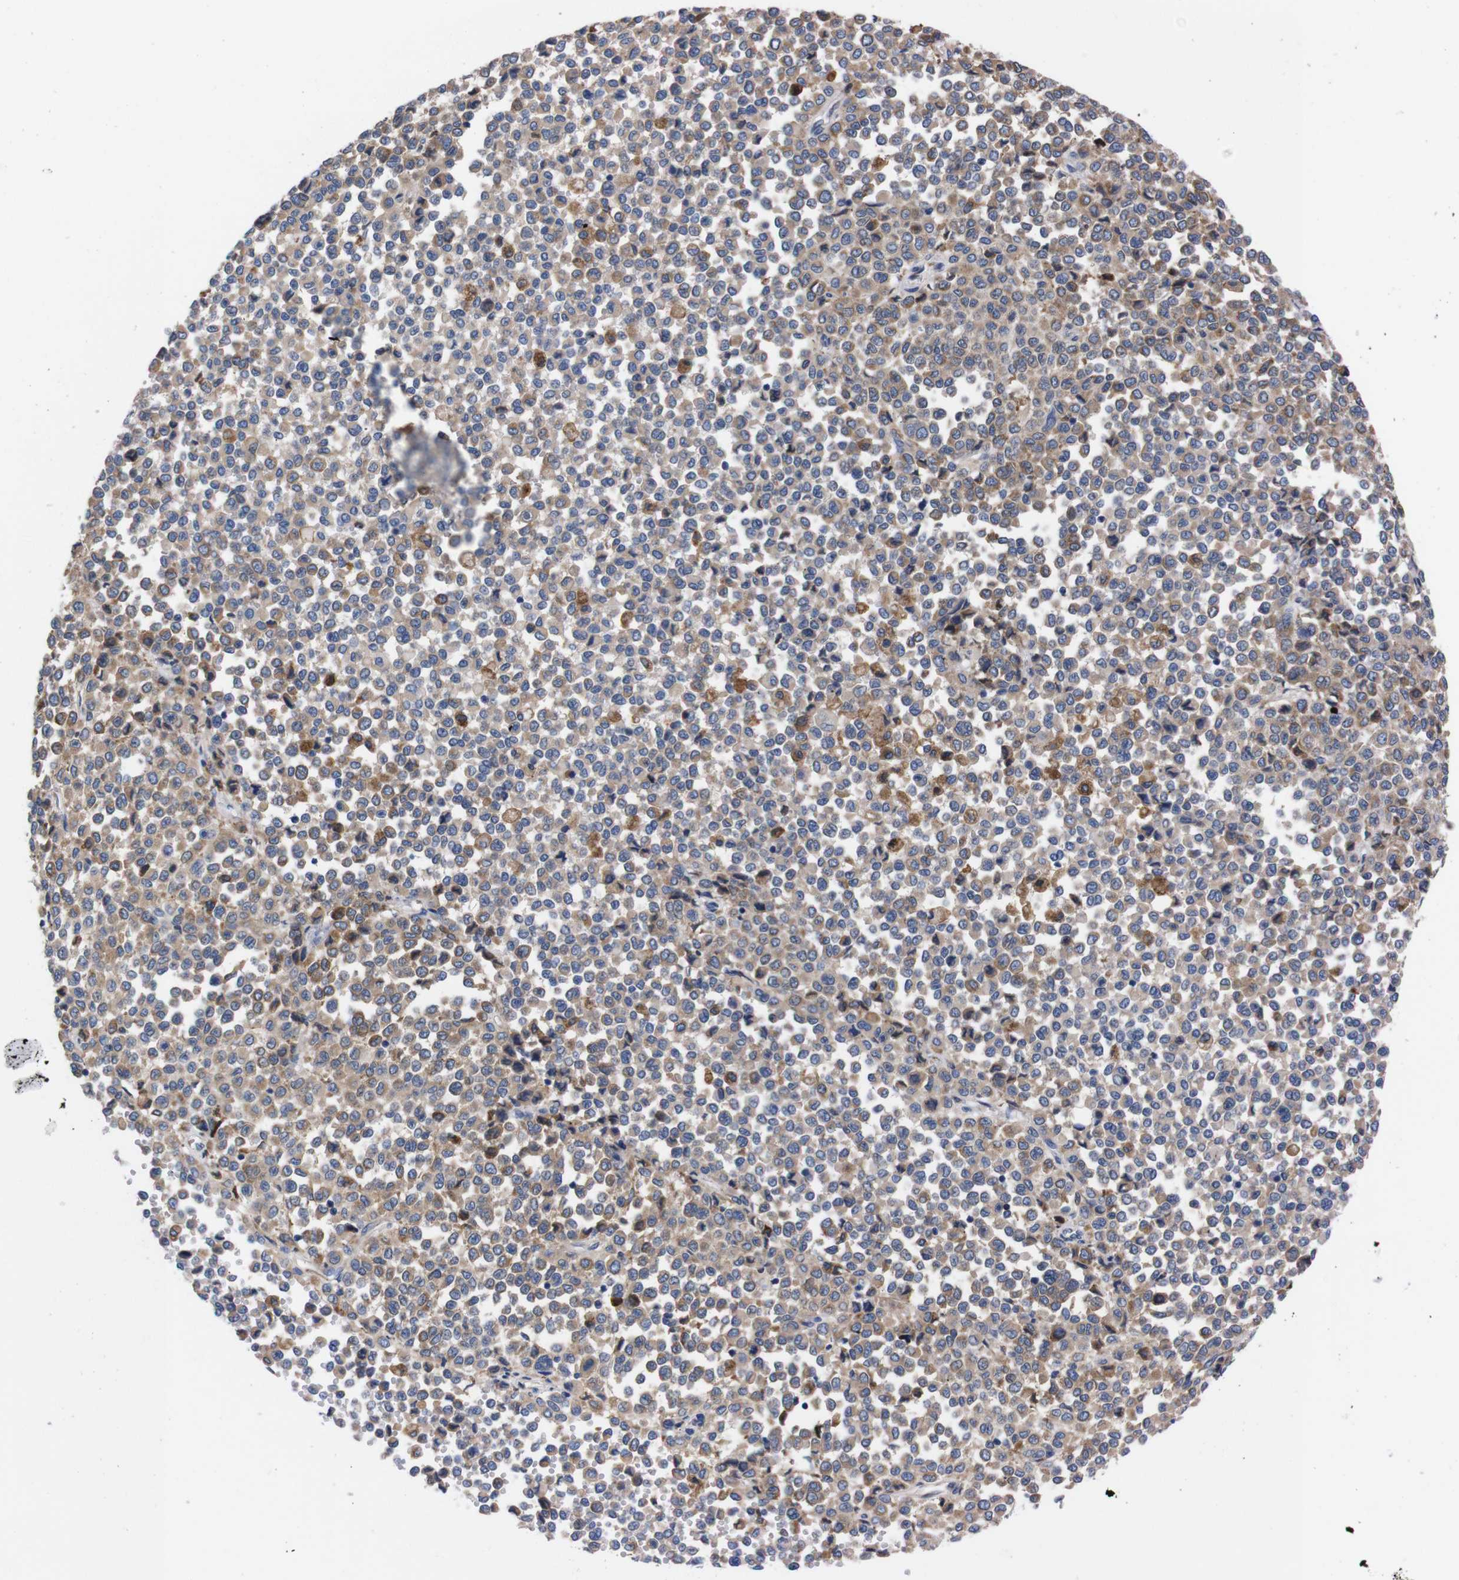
{"staining": {"intensity": "weak", "quantity": ">75%", "location": "cytoplasmic/membranous"}, "tissue": "melanoma", "cell_type": "Tumor cells", "image_type": "cancer", "snomed": [{"axis": "morphology", "description": "Malignant melanoma, Metastatic site"}, {"axis": "topography", "description": "Pancreas"}], "caption": "DAB immunohistochemical staining of melanoma exhibits weak cytoplasmic/membranous protein expression in about >75% of tumor cells.", "gene": "NEBL", "patient": {"sex": "female", "age": 30}}